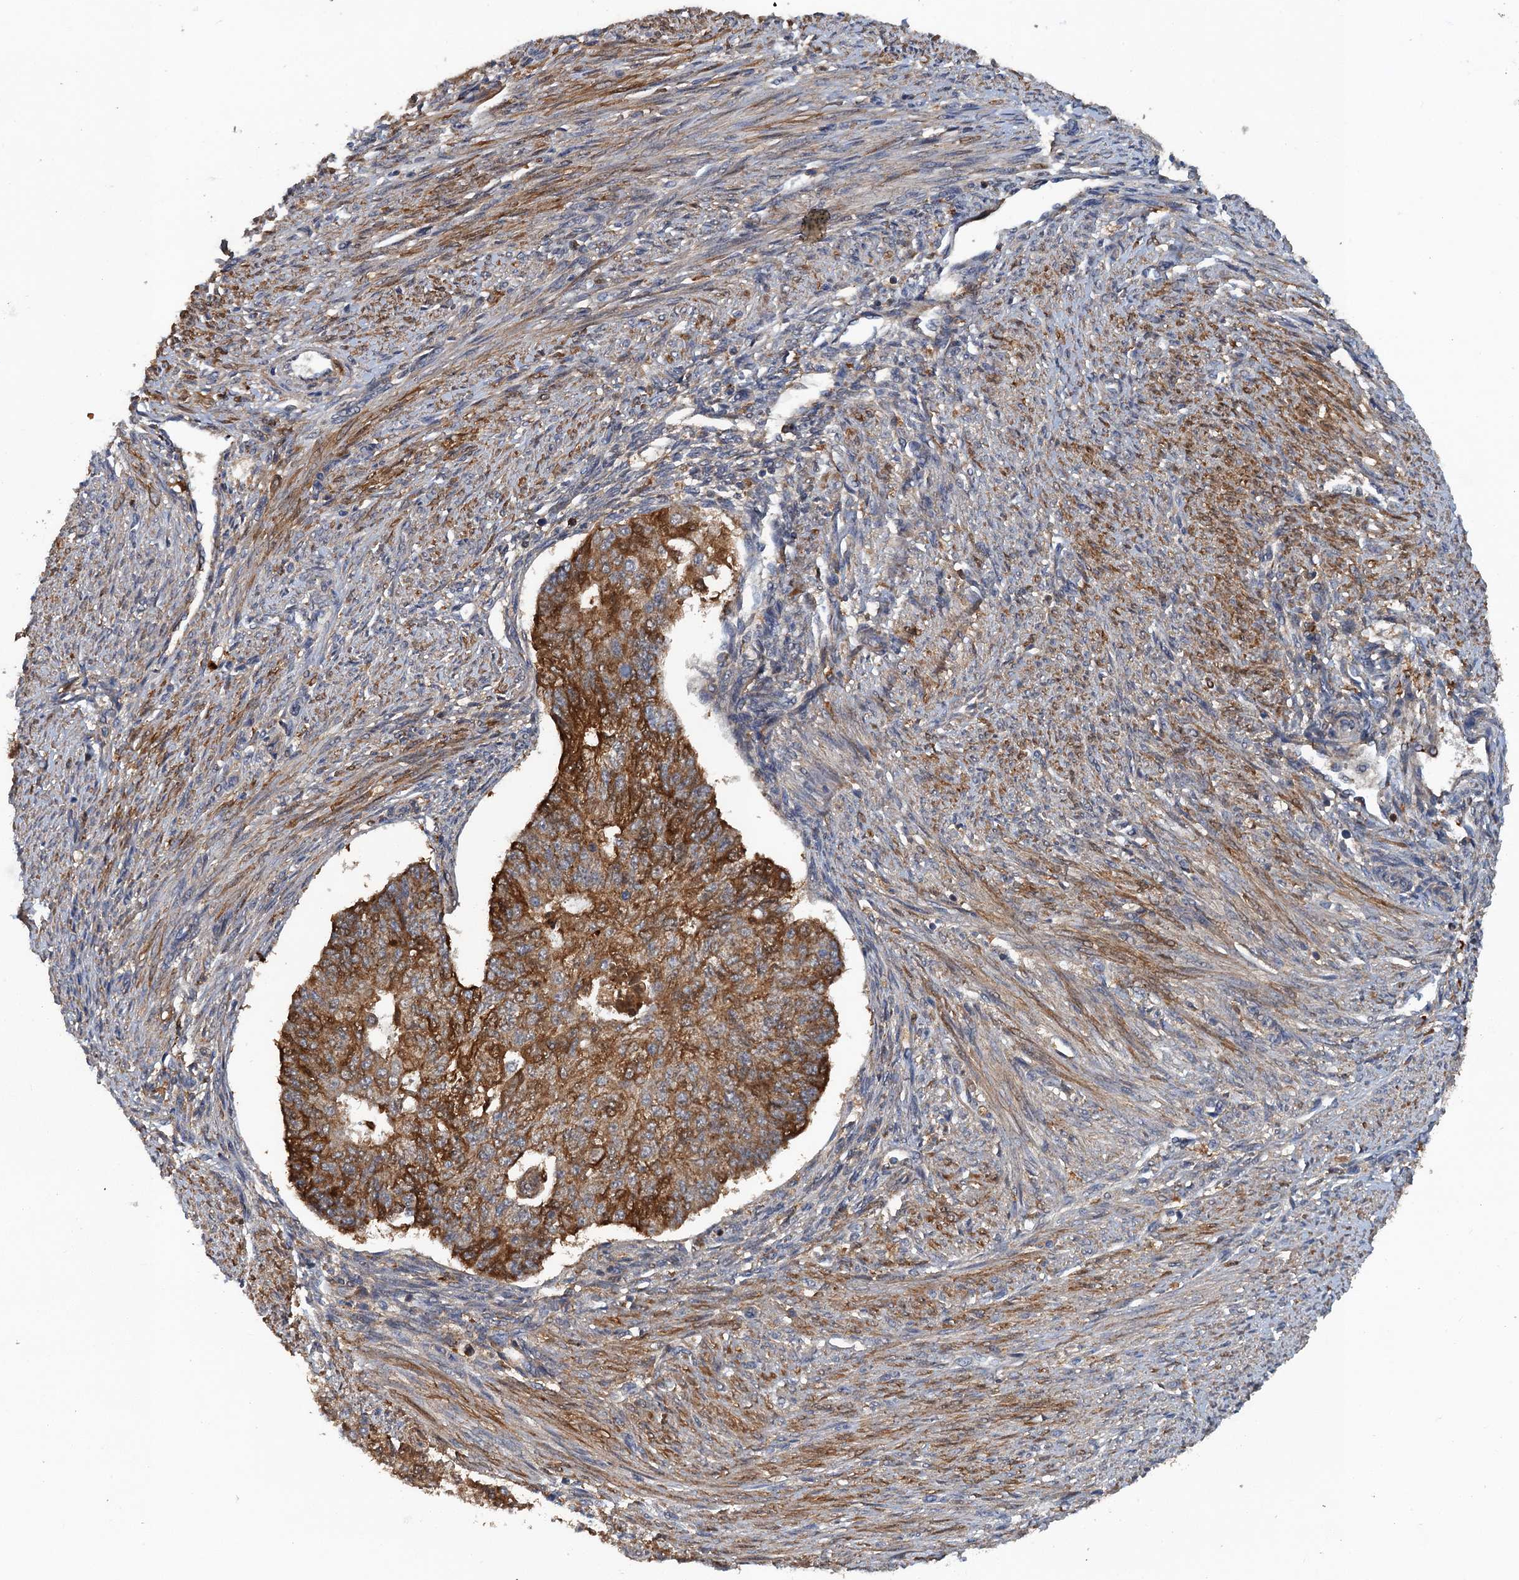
{"staining": {"intensity": "moderate", "quantity": ">75%", "location": "cytoplasmic/membranous"}, "tissue": "endometrial cancer", "cell_type": "Tumor cells", "image_type": "cancer", "snomed": [{"axis": "morphology", "description": "Adenocarcinoma, NOS"}, {"axis": "topography", "description": "Endometrium"}], "caption": "Protein expression analysis of human endometrial adenocarcinoma reveals moderate cytoplasmic/membranous positivity in approximately >75% of tumor cells. Nuclei are stained in blue.", "gene": "HAPLN3", "patient": {"sex": "female", "age": 32}}